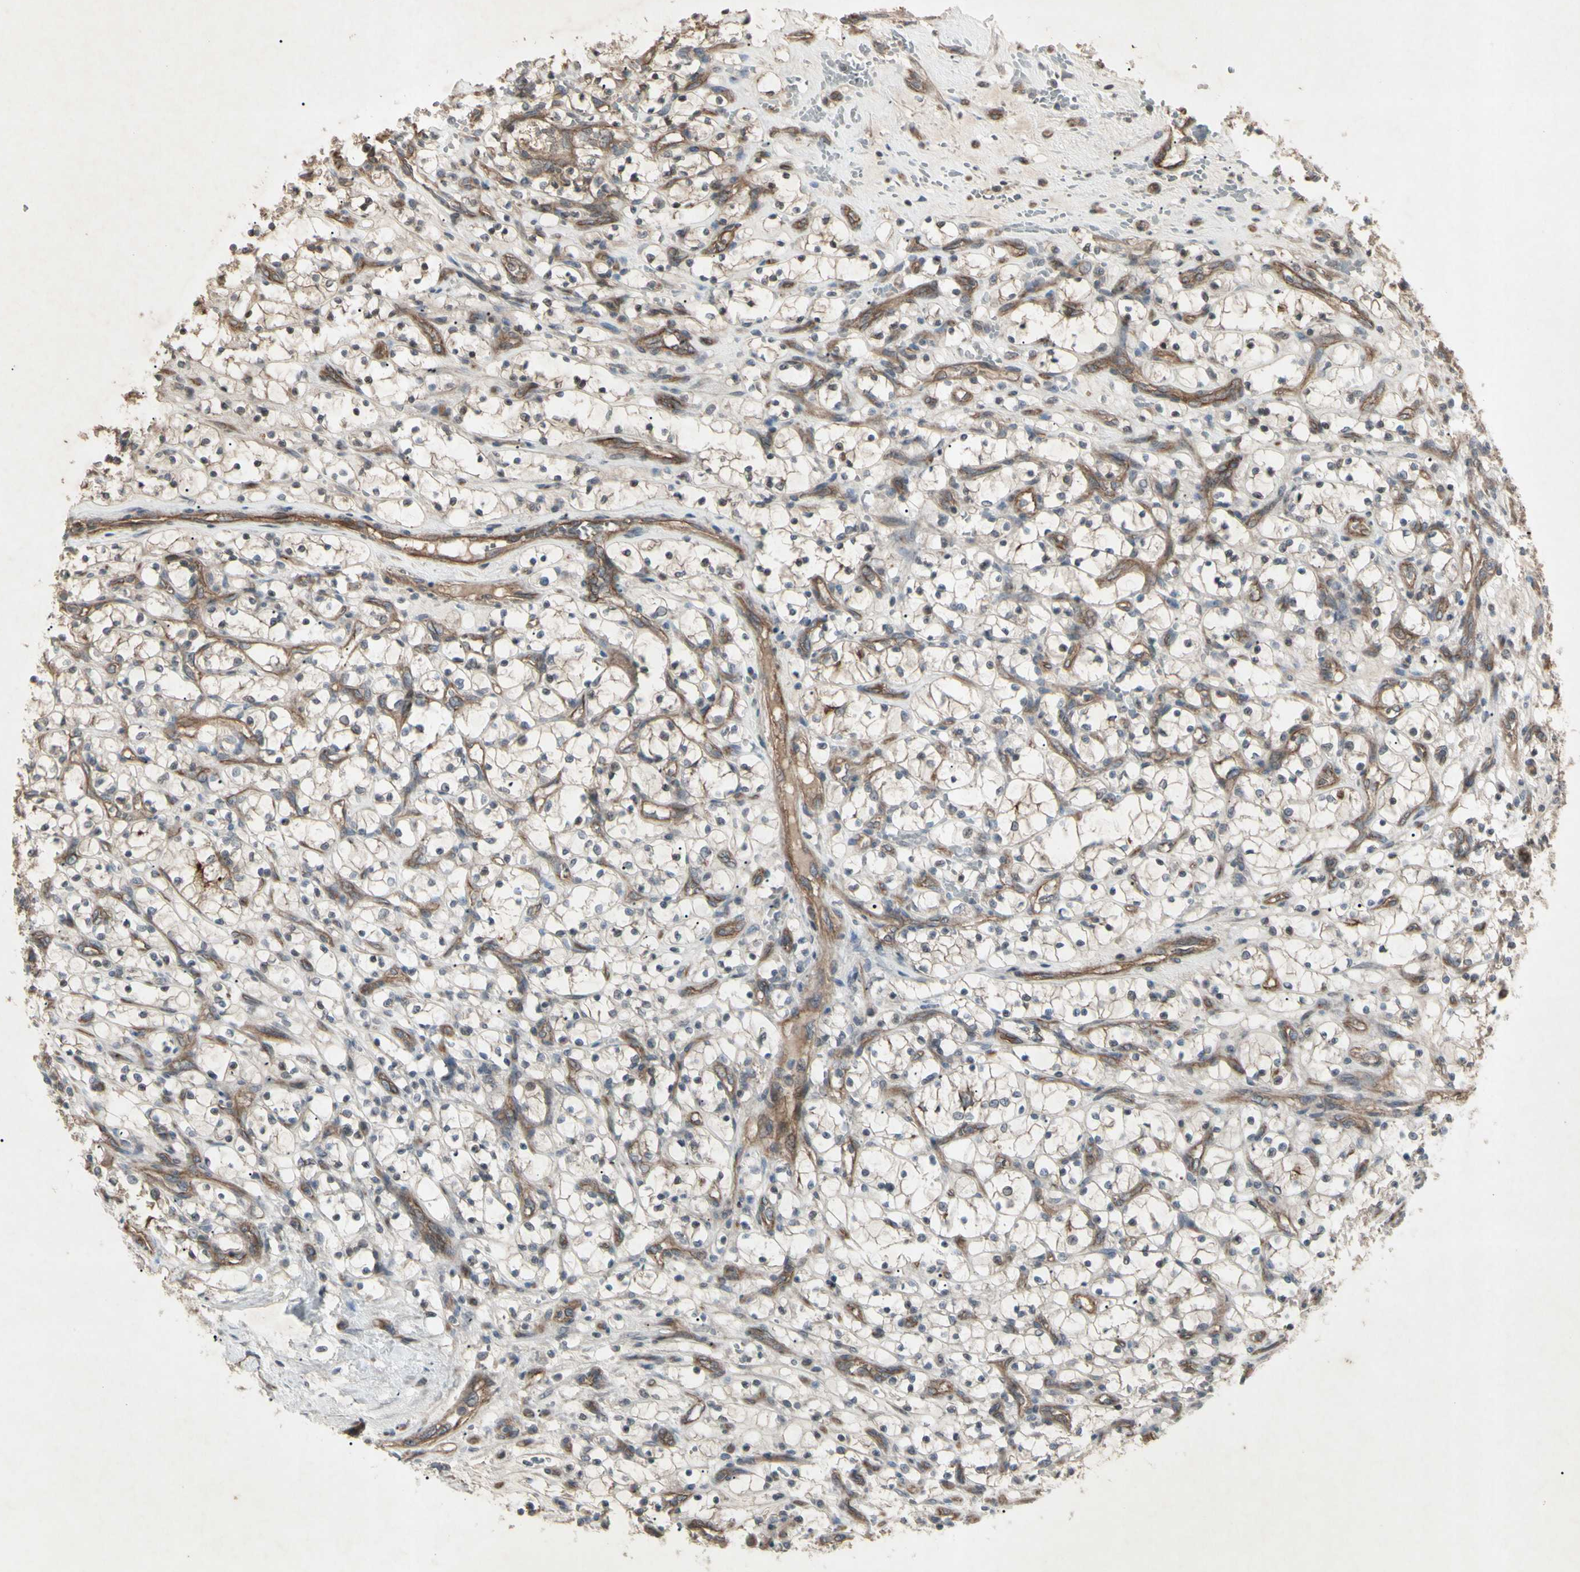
{"staining": {"intensity": "weak", "quantity": ">75%", "location": "cytoplasmic/membranous"}, "tissue": "renal cancer", "cell_type": "Tumor cells", "image_type": "cancer", "snomed": [{"axis": "morphology", "description": "Adenocarcinoma, NOS"}, {"axis": "topography", "description": "Kidney"}], "caption": "The immunohistochemical stain shows weak cytoplasmic/membranous positivity in tumor cells of renal cancer tissue. The protein is stained brown, and the nuclei are stained in blue (DAB (3,3'-diaminobenzidine) IHC with brightfield microscopy, high magnification).", "gene": "JAG1", "patient": {"sex": "female", "age": 69}}